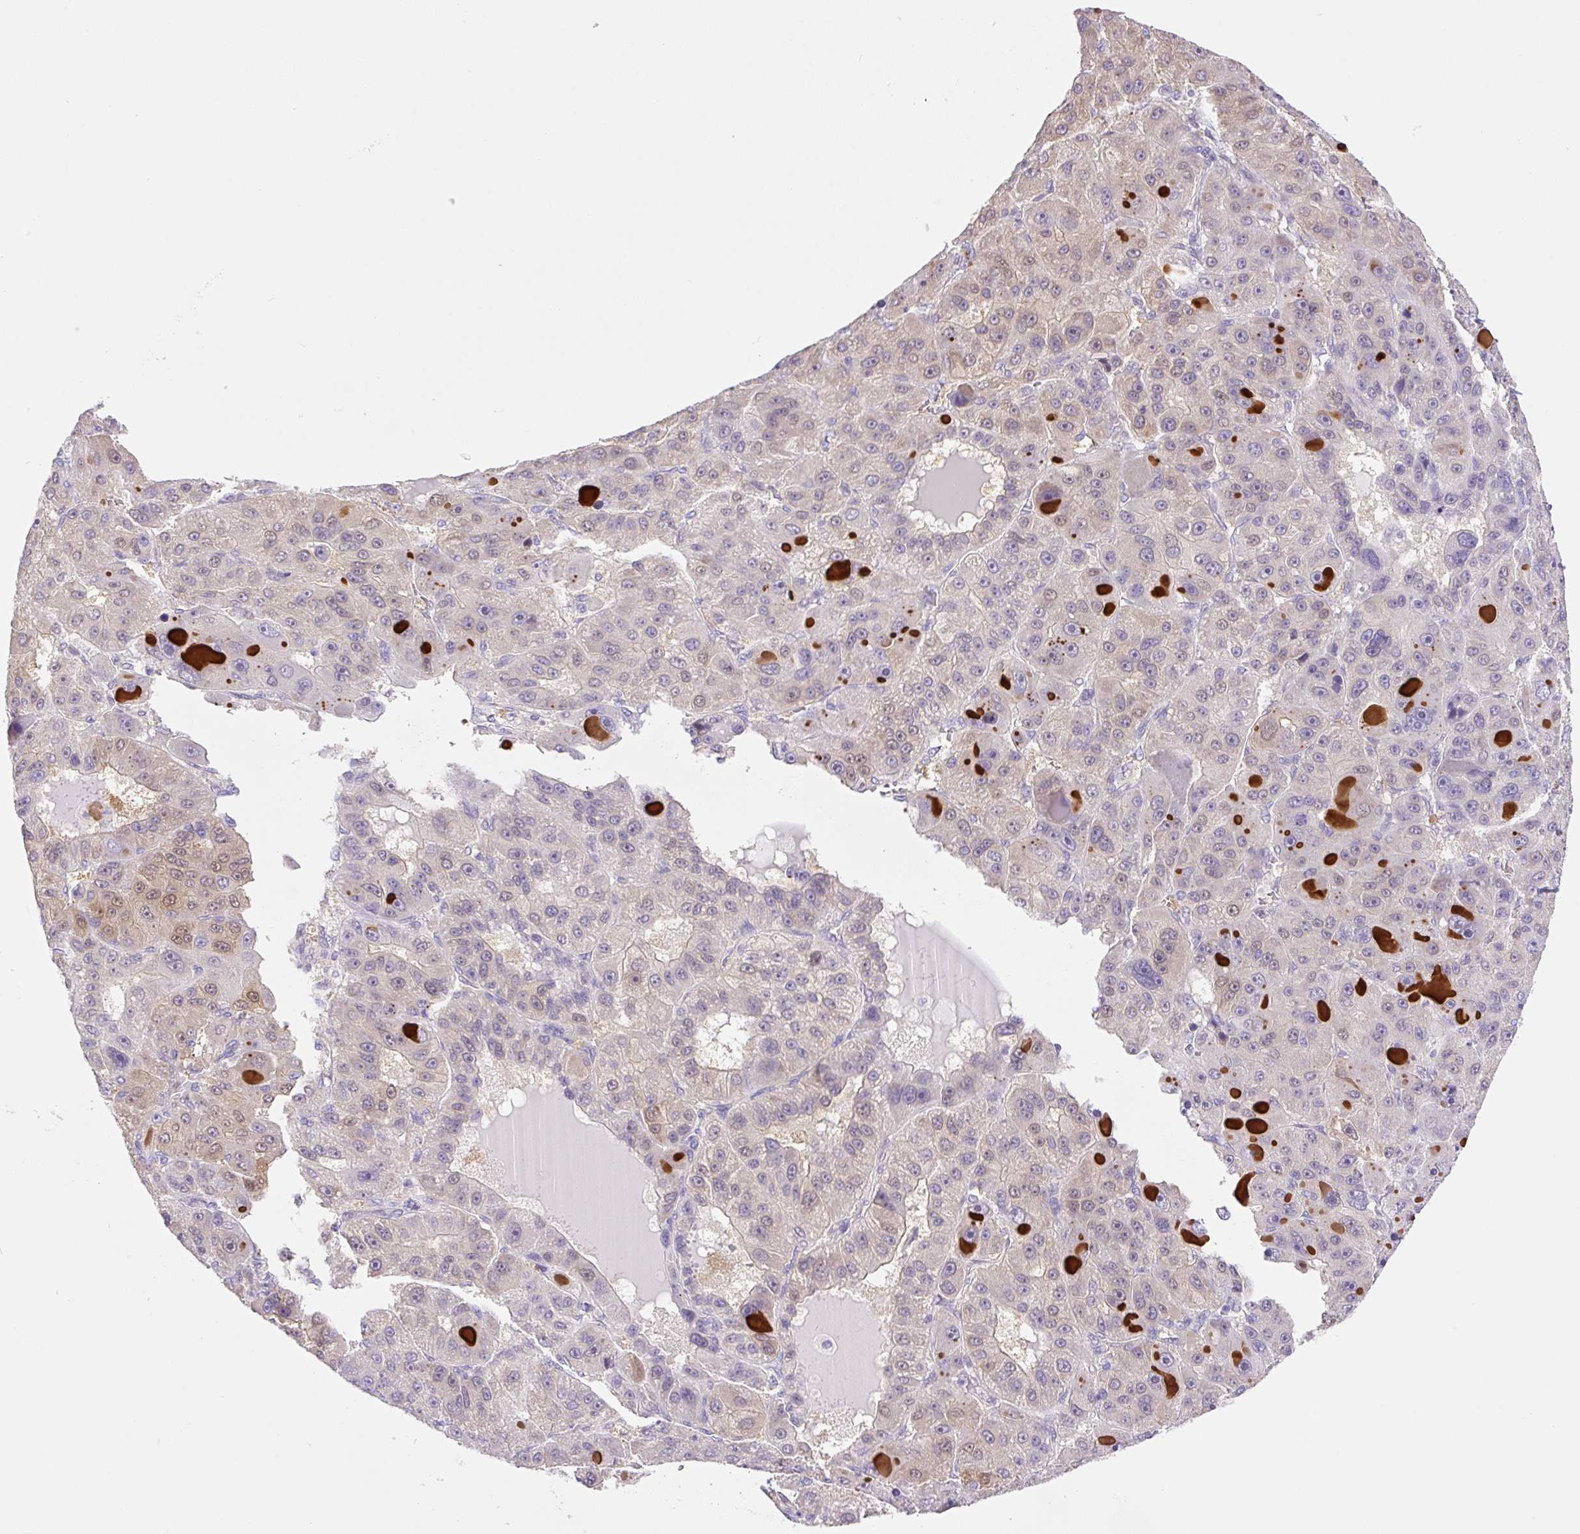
{"staining": {"intensity": "weak", "quantity": "<25%", "location": "cytoplasmic/membranous,nuclear"}, "tissue": "liver cancer", "cell_type": "Tumor cells", "image_type": "cancer", "snomed": [{"axis": "morphology", "description": "Carcinoma, Hepatocellular, NOS"}, {"axis": "topography", "description": "Liver"}], "caption": "A high-resolution histopathology image shows immunohistochemistry staining of hepatocellular carcinoma (liver), which shows no significant positivity in tumor cells. (DAB (3,3'-diaminobenzidine) IHC visualized using brightfield microscopy, high magnification).", "gene": "CAMK2B", "patient": {"sex": "male", "age": 76}}